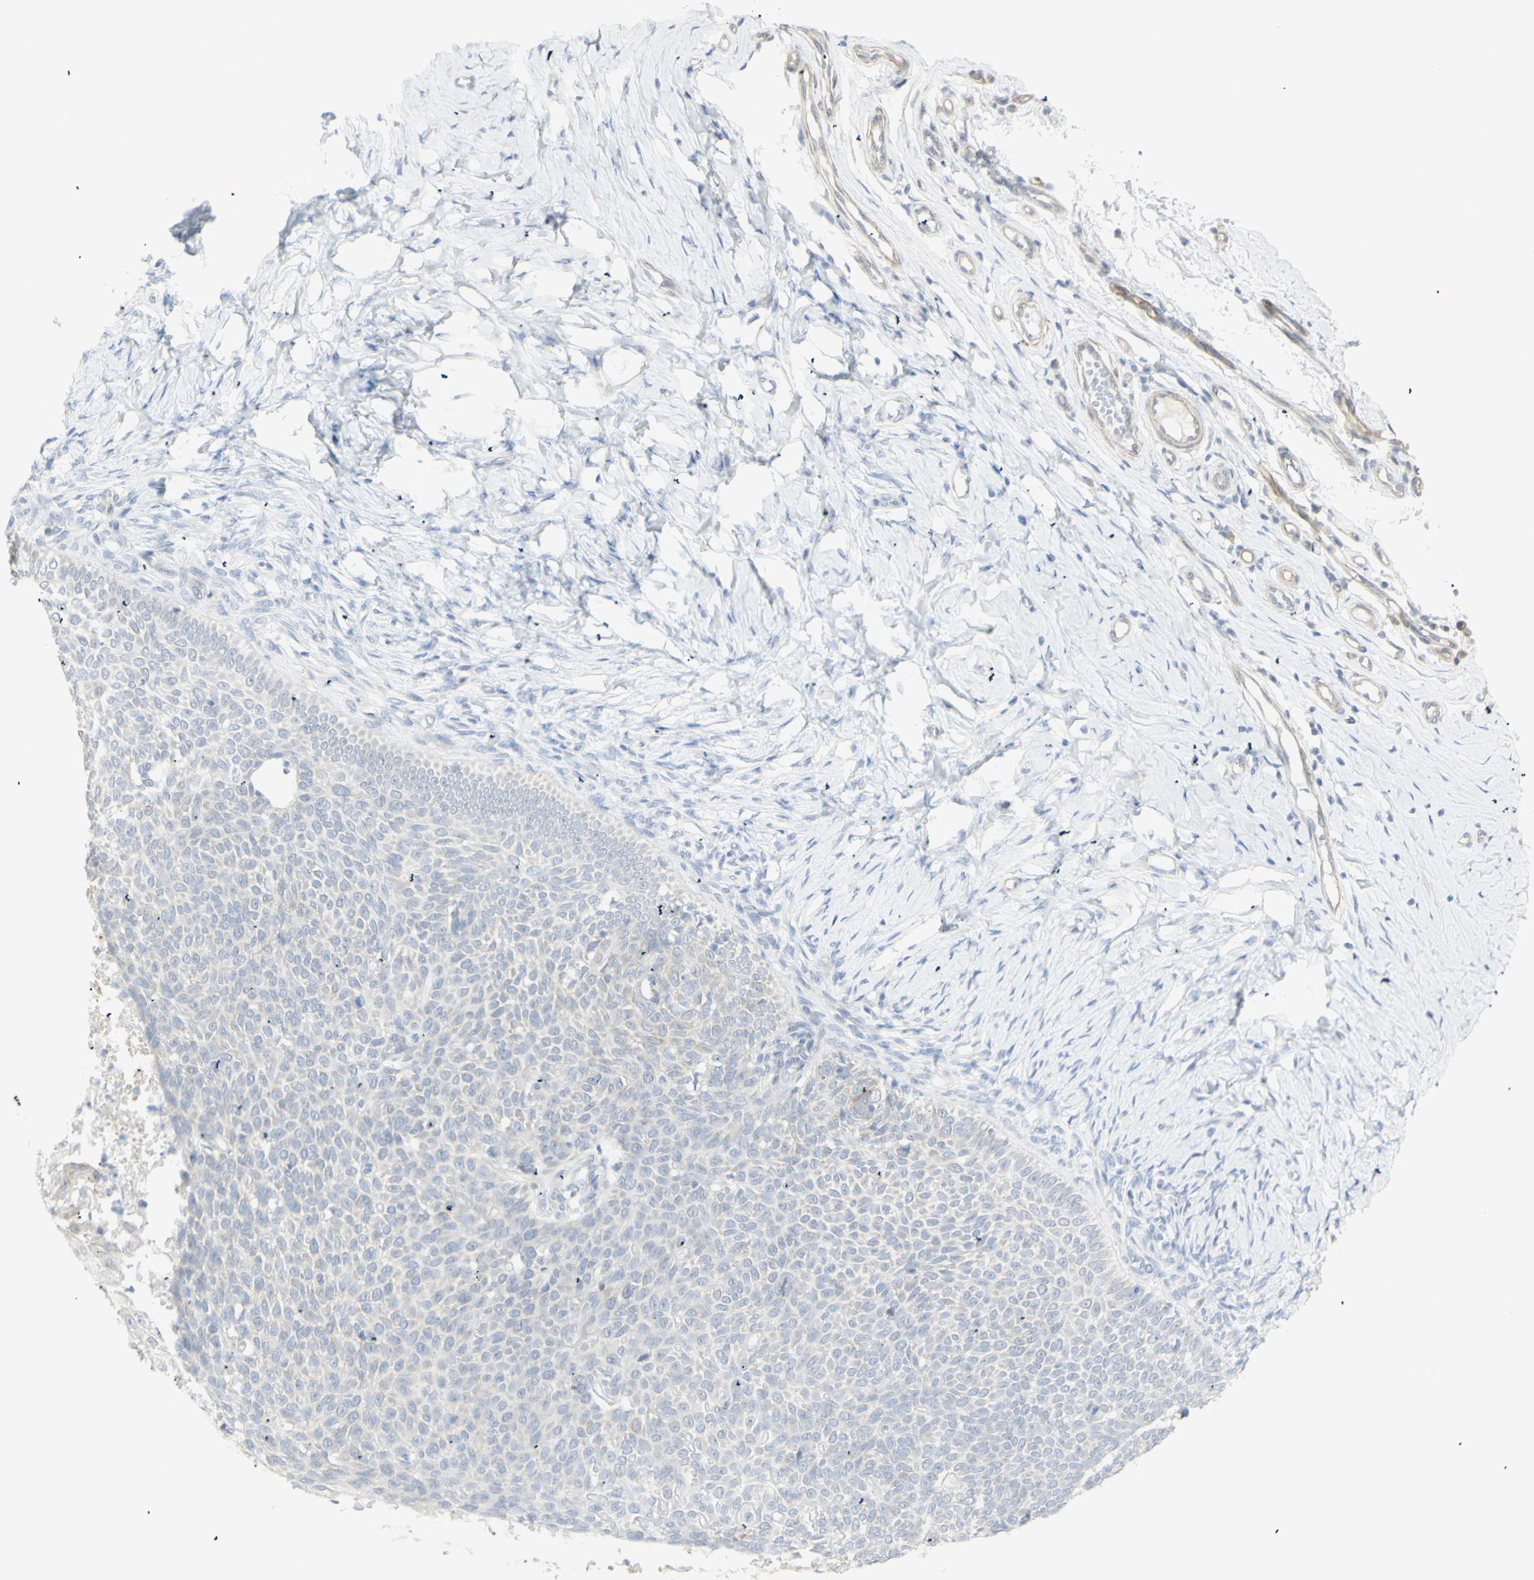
{"staining": {"intensity": "negative", "quantity": "none", "location": "none"}, "tissue": "skin cancer", "cell_type": "Tumor cells", "image_type": "cancer", "snomed": [{"axis": "morphology", "description": "Normal tissue, NOS"}, {"axis": "morphology", "description": "Basal cell carcinoma"}, {"axis": "topography", "description": "Skin"}], "caption": "Tumor cells show no significant expression in skin basal cell carcinoma.", "gene": "NDST4", "patient": {"sex": "male", "age": 87}}